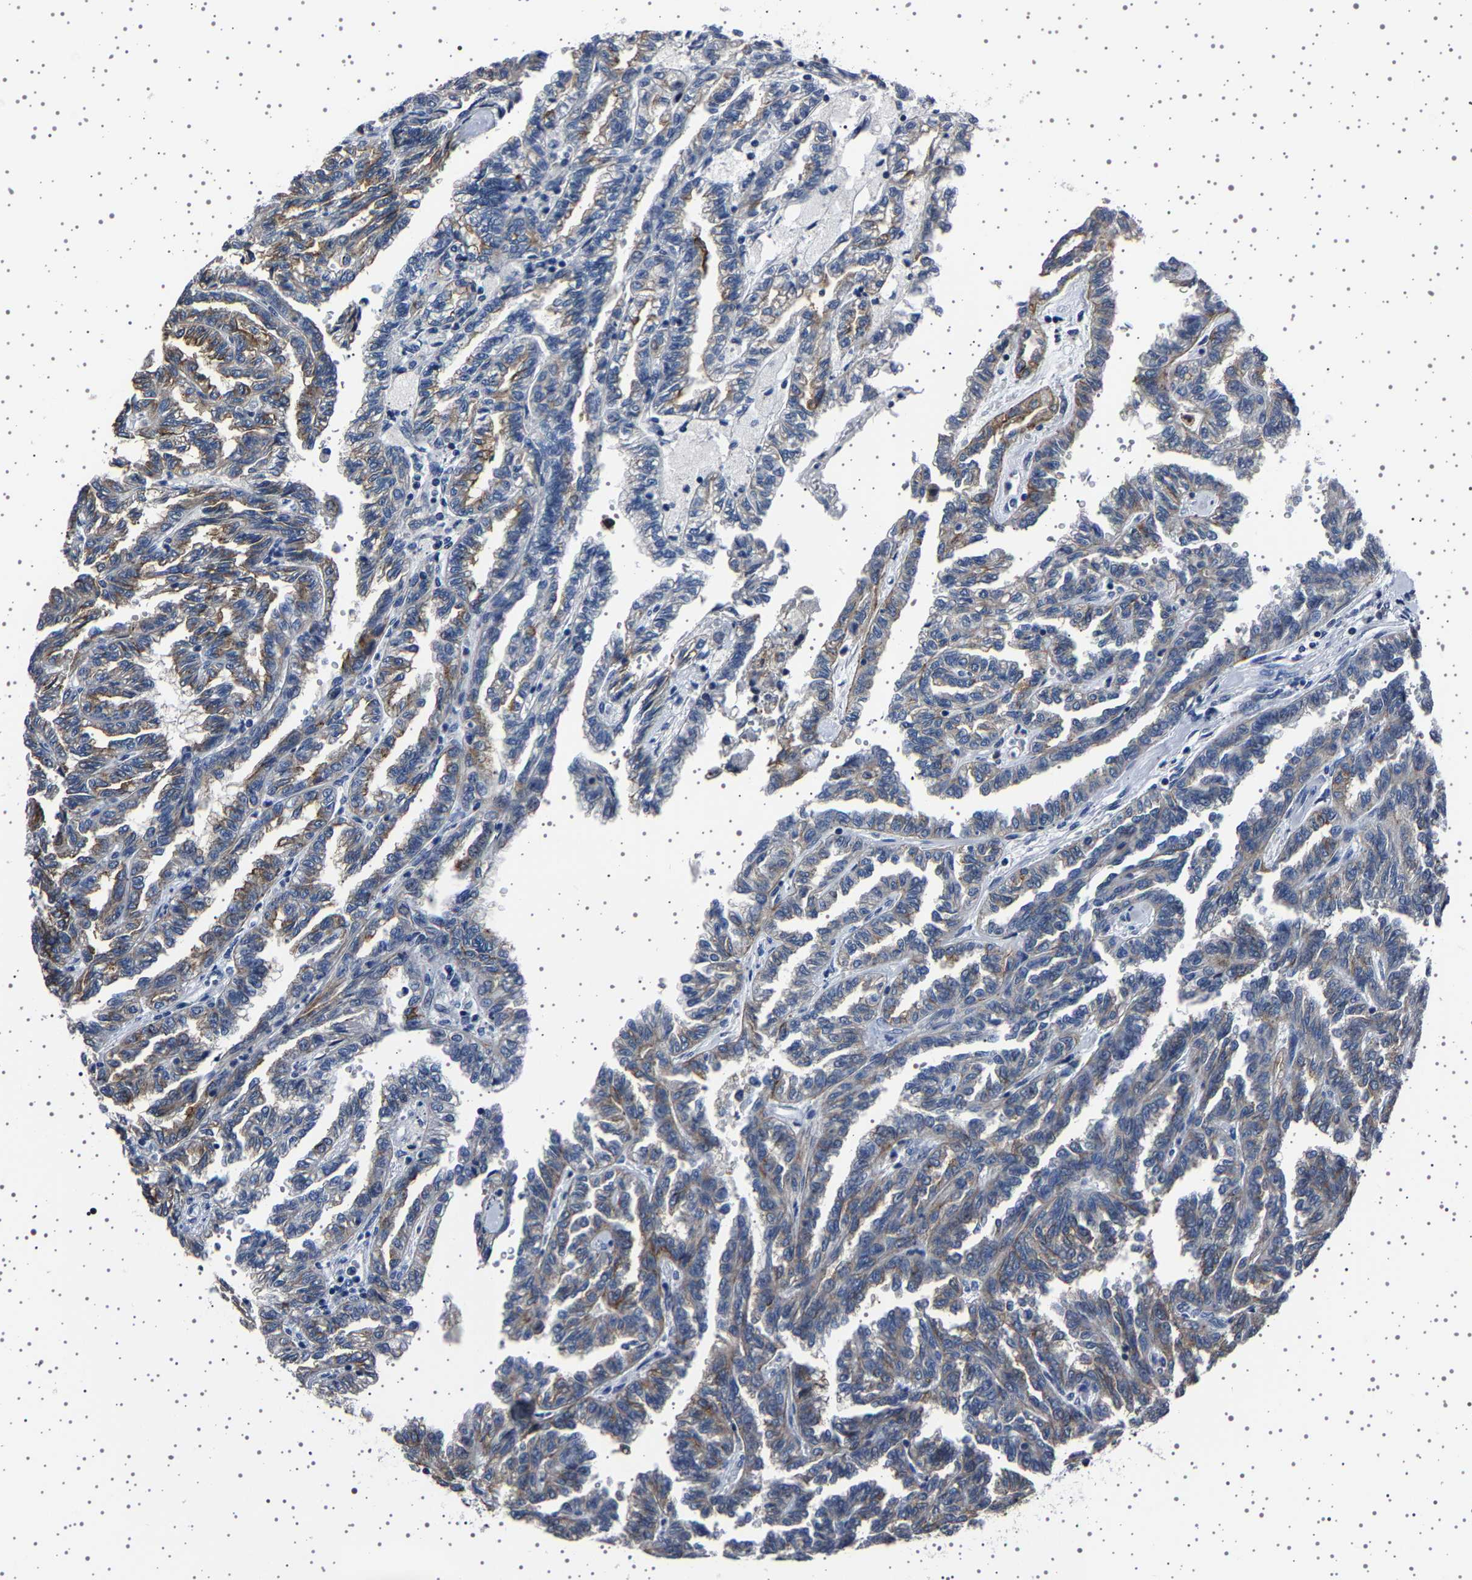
{"staining": {"intensity": "moderate", "quantity": "25%-75%", "location": "cytoplasmic/membranous"}, "tissue": "renal cancer", "cell_type": "Tumor cells", "image_type": "cancer", "snomed": [{"axis": "morphology", "description": "Inflammation, NOS"}, {"axis": "morphology", "description": "Adenocarcinoma, NOS"}, {"axis": "topography", "description": "Kidney"}], "caption": "Renal cancer (adenocarcinoma) stained for a protein (brown) demonstrates moderate cytoplasmic/membranous positive staining in approximately 25%-75% of tumor cells.", "gene": "IL10RB", "patient": {"sex": "male", "age": 68}}